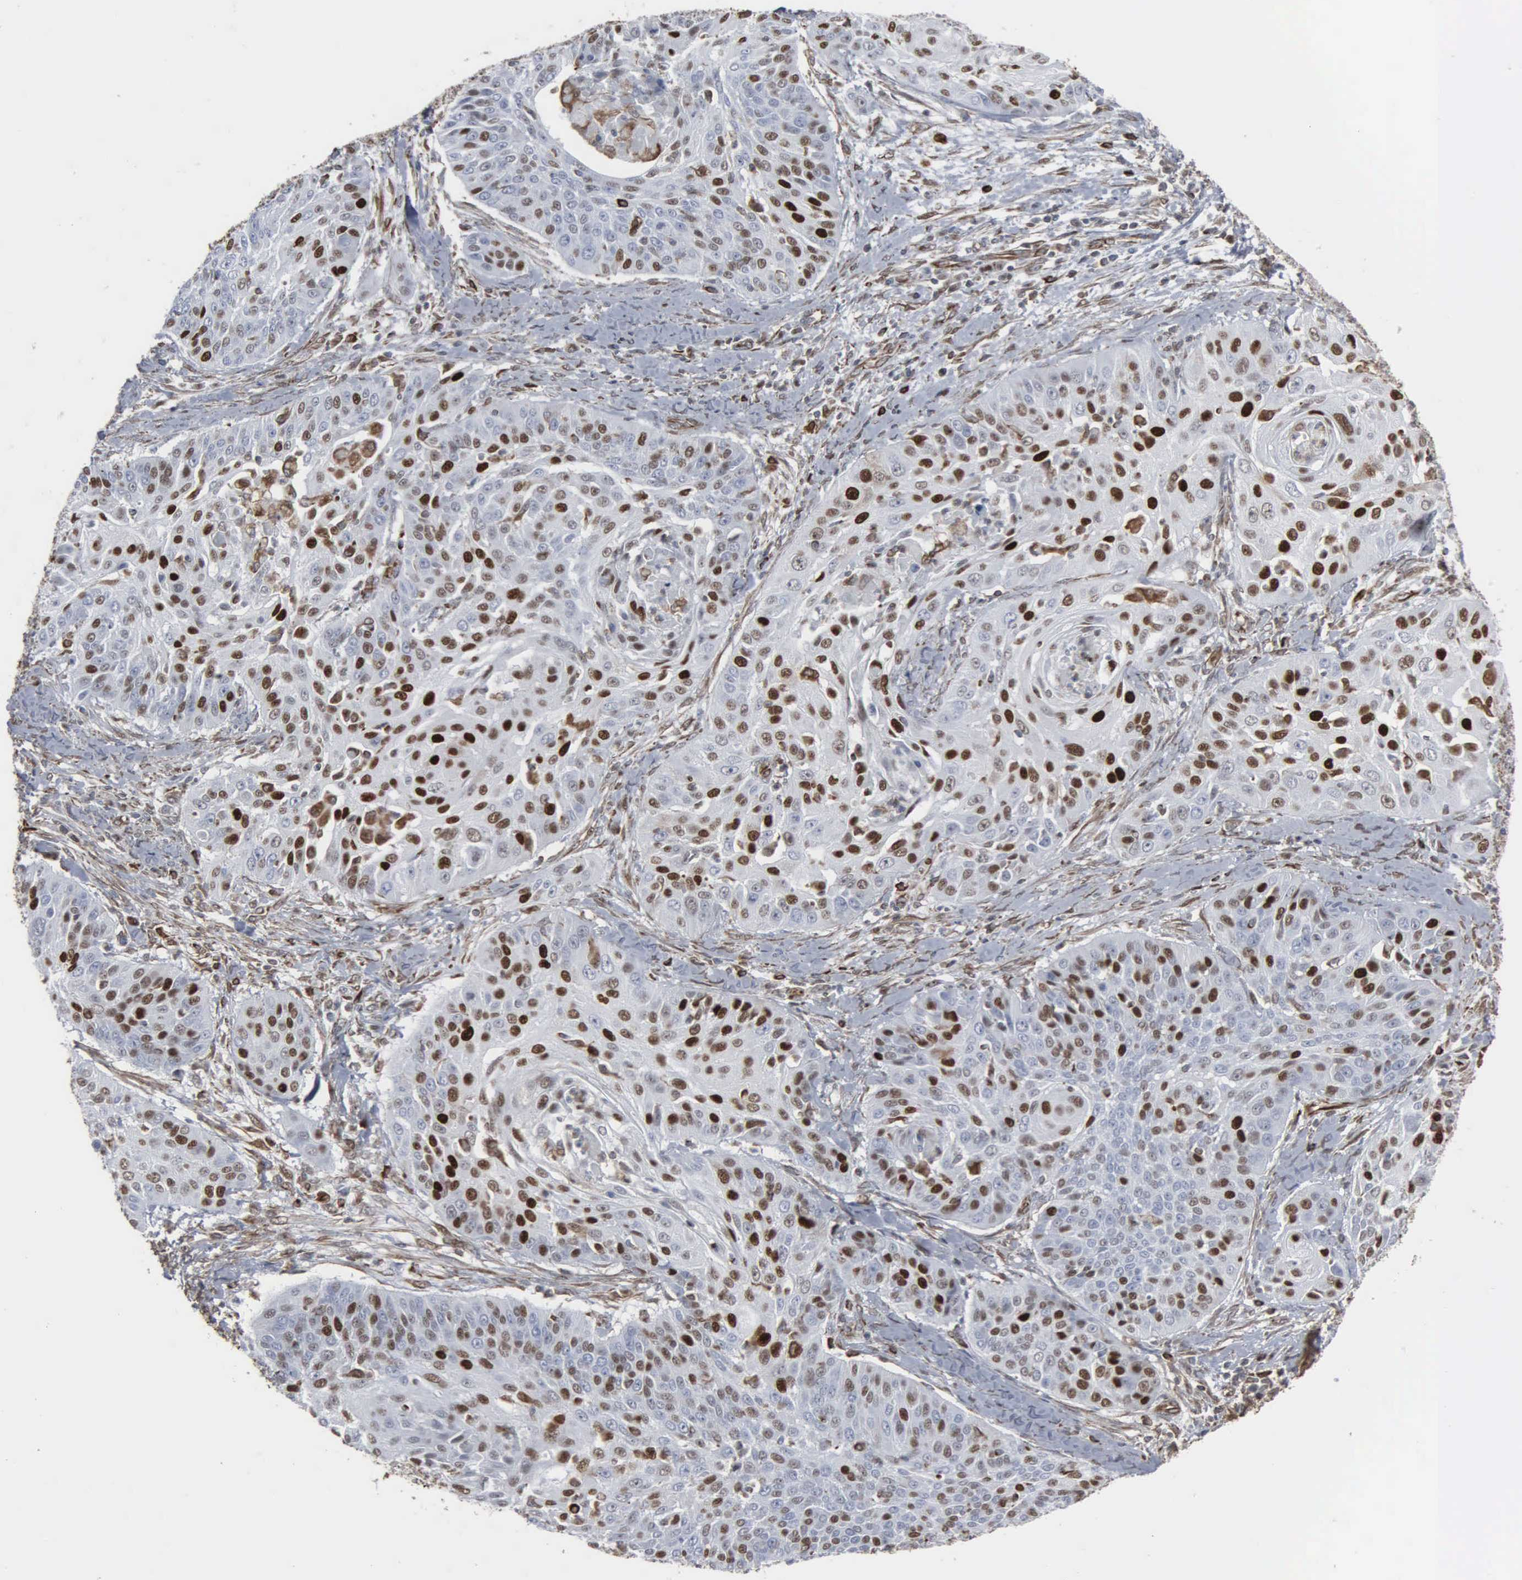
{"staining": {"intensity": "strong", "quantity": "25%-75%", "location": "nuclear"}, "tissue": "cervical cancer", "cell_type": "Tumor cells", "image_type": "cancer", "snomed": [{"axis": "morphology", "description": "Squamous cell carcinoma, NOS"}, {"axis": "topography", "description": "Cervix"}], "caption": "Cervical cancer (squamous cell carcinoma) stained for a protein (brown) exhibits strong nuclear positive expression in approximately 25%-75% of tumor cells.", "gene": "CCNE1", "patient": {"sex": "female", "age": 64}}